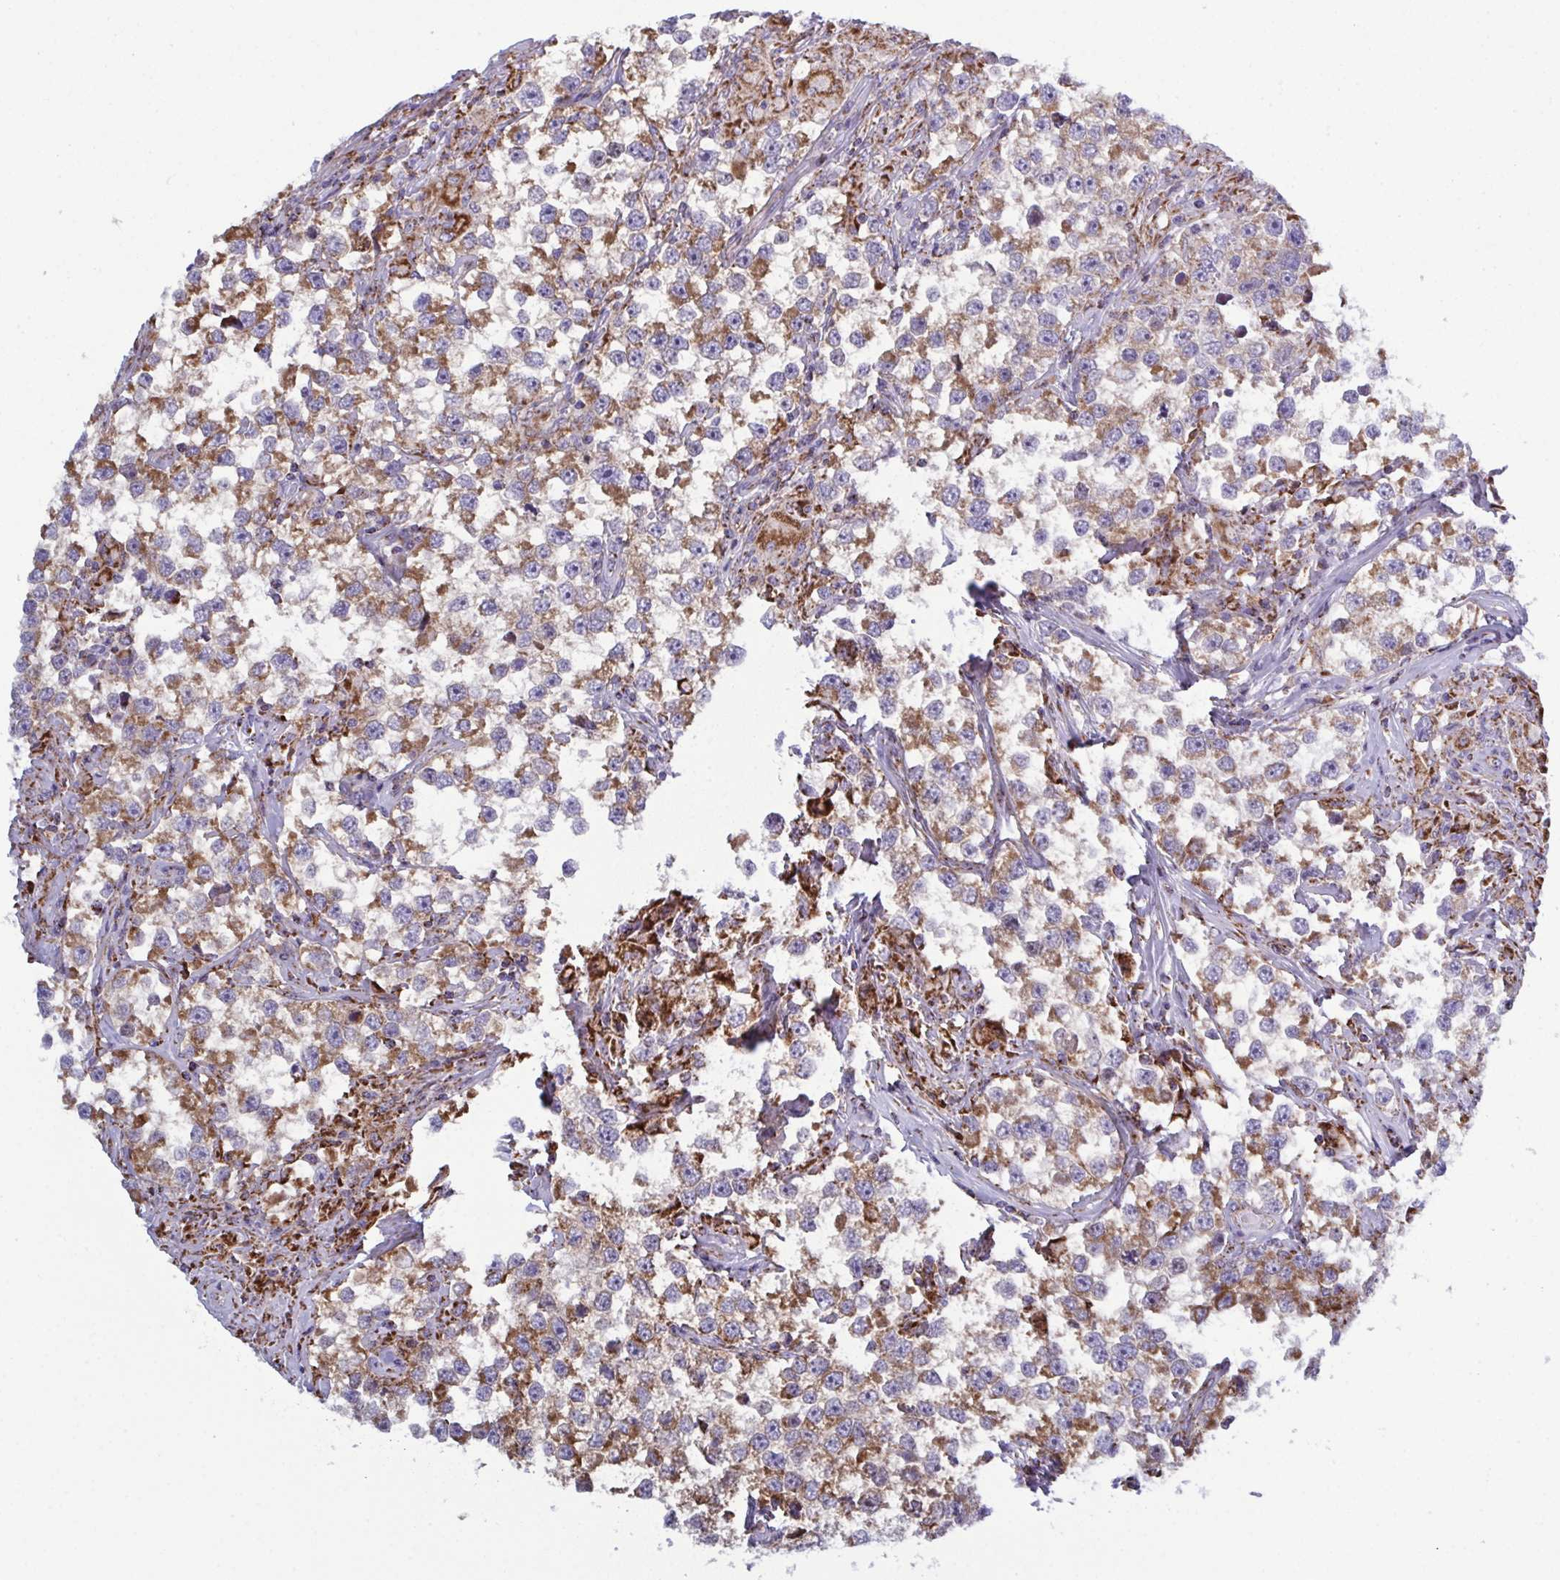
{"staining": {"intensity": "moderate", "quantity": "25%-75%", "location": "cytoplasmic/membranous"}, "tissue": "testis cancer", "cell_type": "Tumor cells", "image_type": "cancer", "snomed": [{"axis": "morphology", "description": "Seminoma, NOS"}, {"axis": "topography", "description": "Testis"}], "caption": "Immunohistochemistry micrograph of neoplastic tissue: human testis cancer stained using IHC reveals medium levels of moderate protein expression localized specifically in the cytoplasmic/membranous of tumor cells, appearing as a cytoplasmic/membranous brown color.", "gene": "CSDE1", "patient": {"sex": "male", "age": 46}}